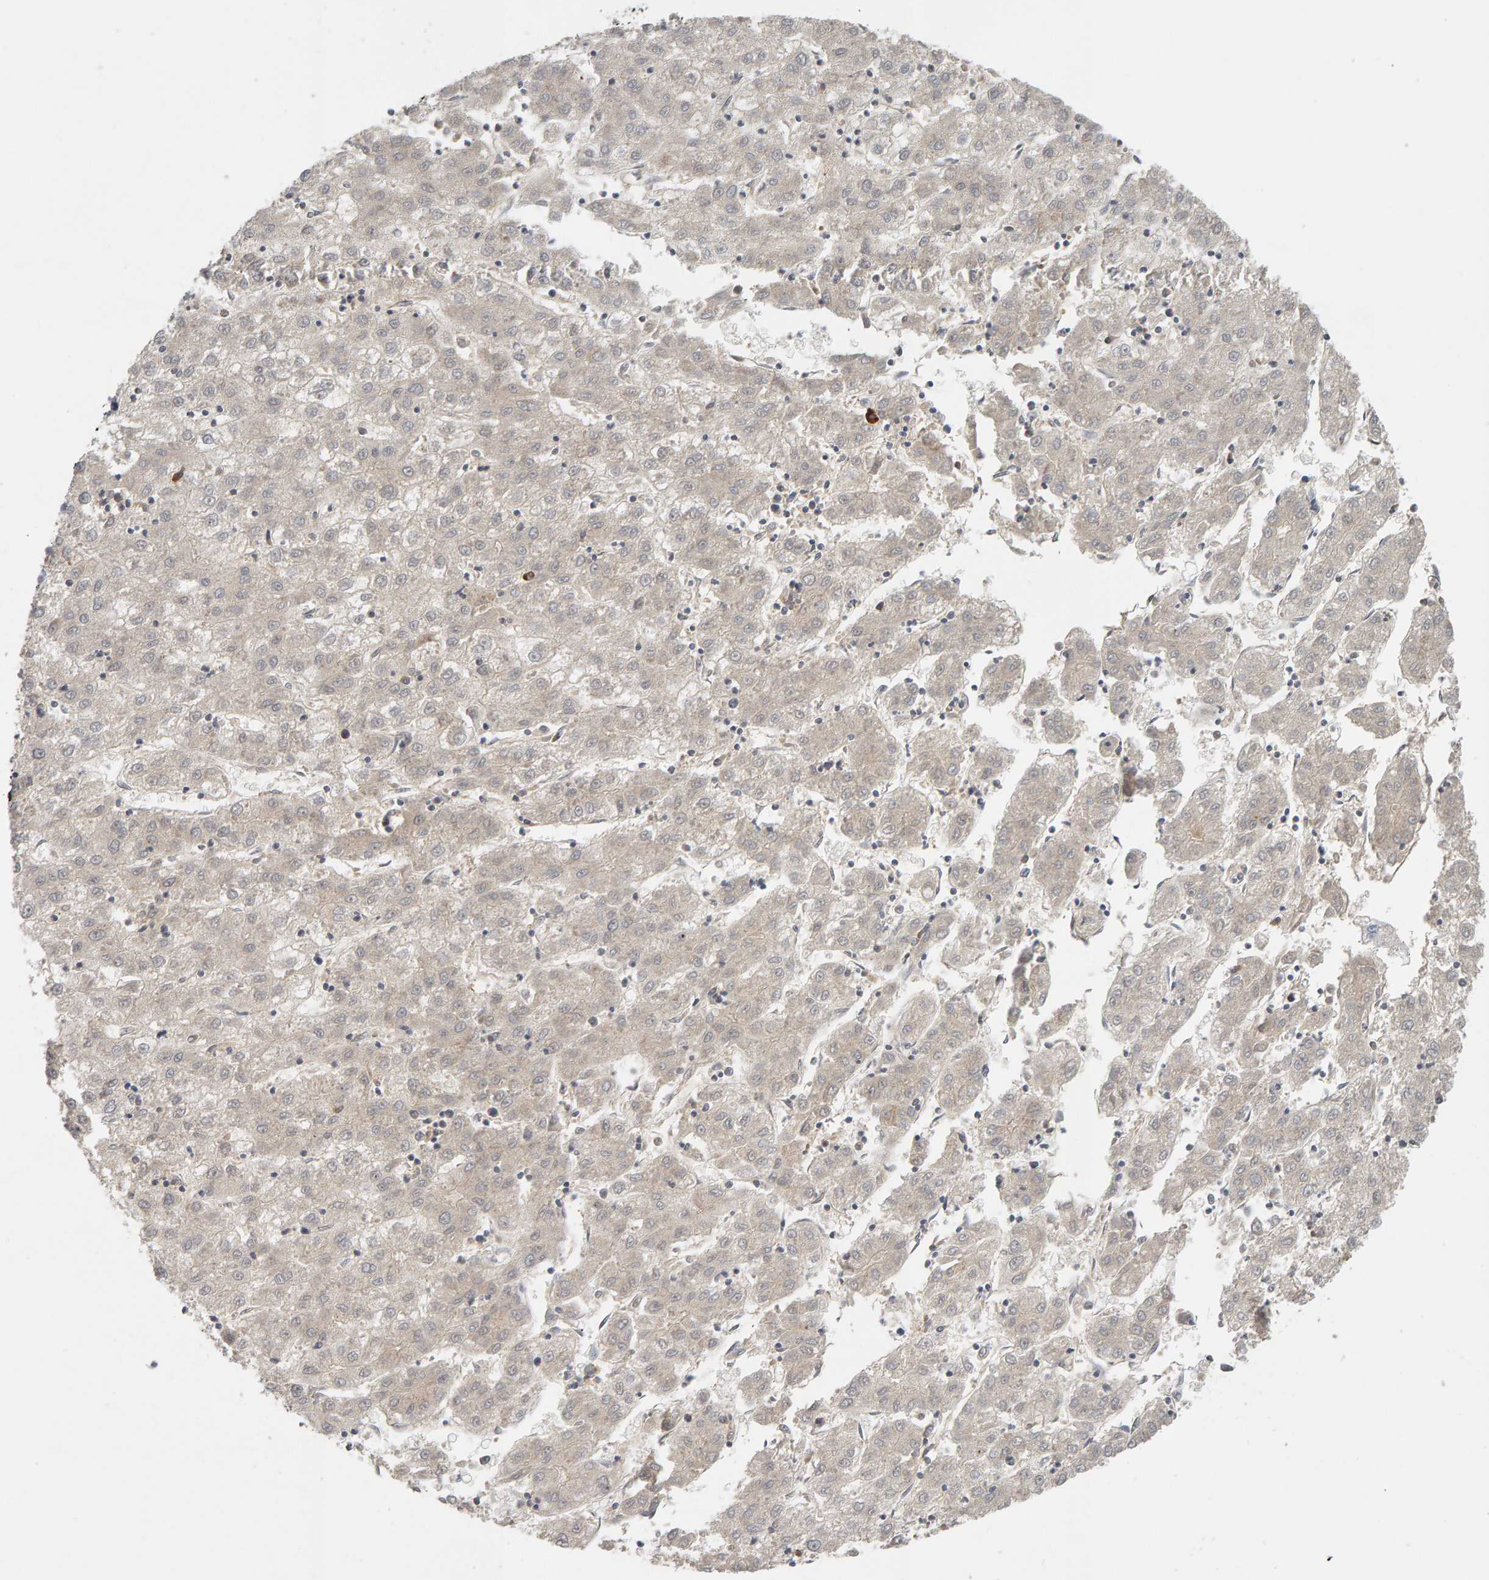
{"staining": {"intensity": "weak", "quantity": ">75%", "location": "cytoplasmic/membranous,nuclear"}, "tissue": "liver cancer", "cell_type": "Tumor cells", "image_type": "cancer", "snomed": [{"axis": "morphology", "description": "Carcinoma, Hepatocellular, NOS"}, {"axis": "topography", "description": "Liver"}], "caption": "High-magnification brightfield microscopy of liver hepatocellular carcinoma stained with DAB (brown) and counterstained with hematoxylin (blue). tumor cells exhibit weak cytoplasmic/membranous and nuclear expression is appreciated in approximately>75% of cells.", "gene": "NUDCD1", "patient": {"sex": "male", "age": 72}}